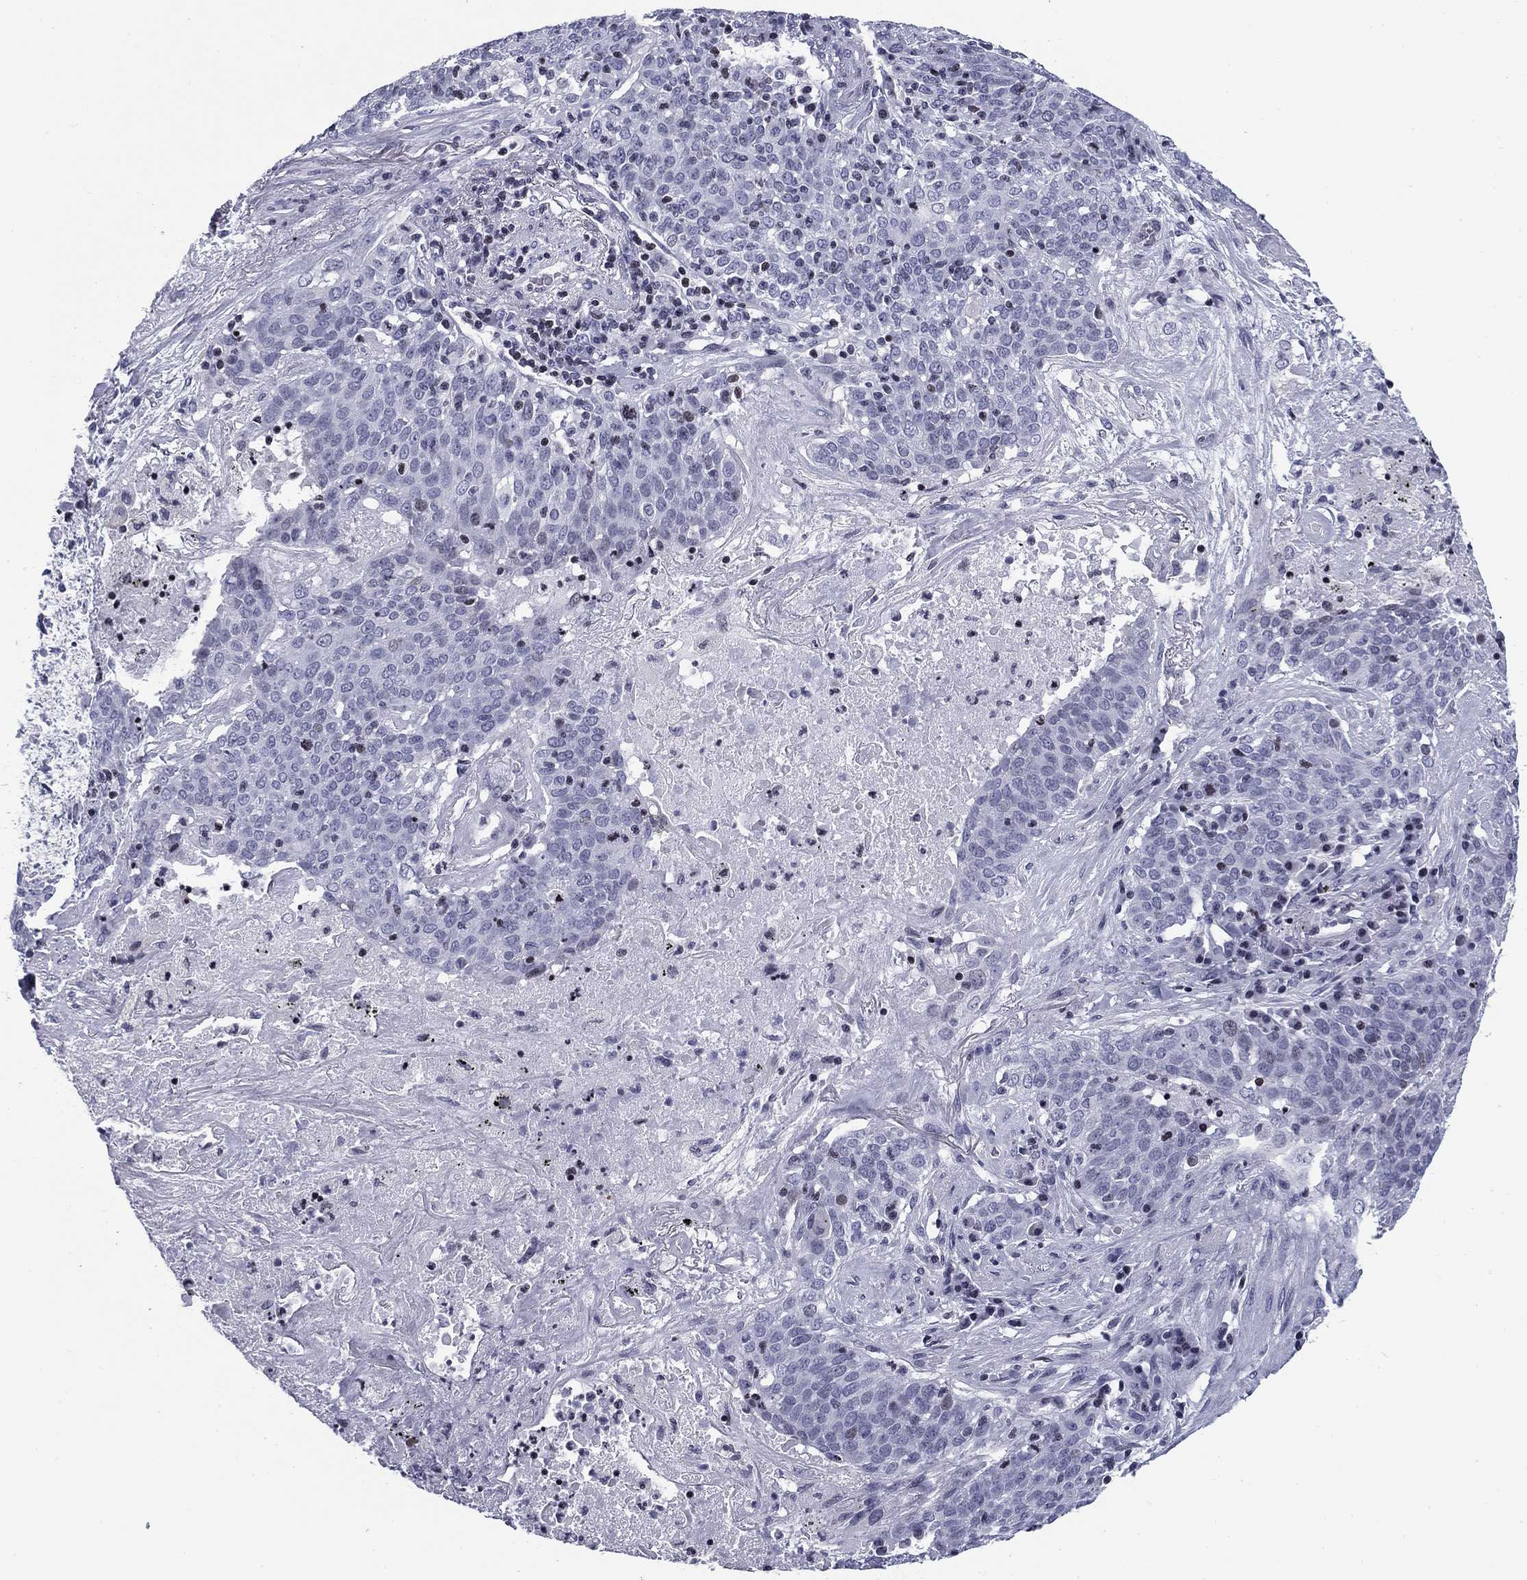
{"staining": {"intensity": "negative", "quantity": "none", "location": "none"}, "tissue": "lung cancer", "cell_type": "Tumor cells", "image_type": "cancer", "snomed": [{"axis": "morphology", "description": "Squamous cell carcinoma, NOS"}, {"axis": "topography", "description": "Lung"}], "caption": "Protein analysis of lung cancer (squamous cell carcinoma) shows no significant positivity in tumor cells. (Brightfield microscopy of DAB immunohistochemistry (IHC) at high magnification).", "gene": "CCDC144A", "patient": {"sex": "male", "age": 82}}